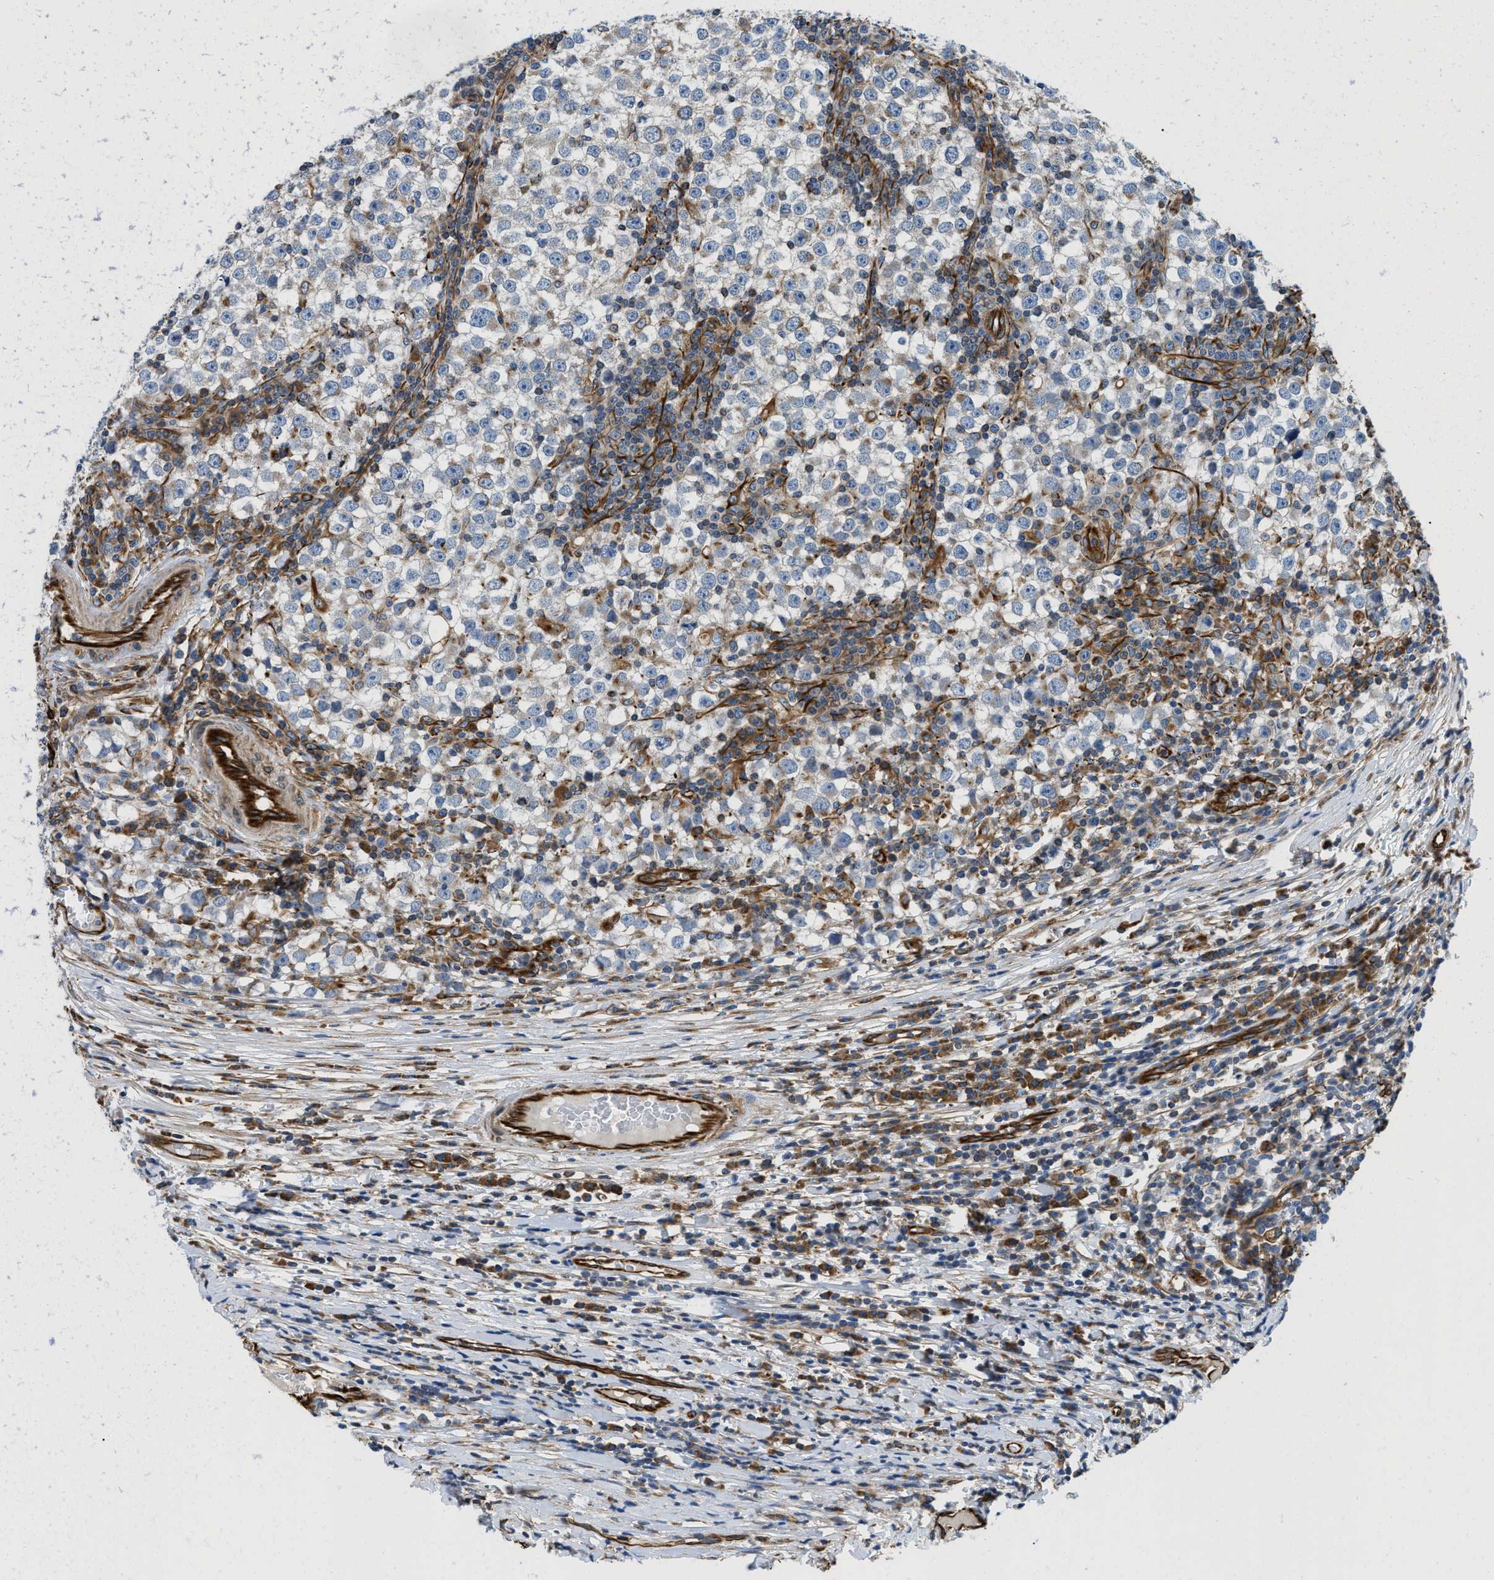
{"staining": {"intensity": "negative", "quantity": "none", "location": "none"}, "tissue": "testis cancer", "cell_type": "Tumor cells", "image_type": "cancer", "snomed": [{"axis": "morphology", "description": "Seminoma, NOS"}, {"axis": "topography", "description": "Testis"}], "caption": "Image shows no significant protein expression in tumor cells of testis seminoma. The staining was performed using DAB to visualize the protein expression in brown, while the nuclei were stained in blue with hematoxylin (Magnification: 20x).", "gene": "HSD17B12", "patient": {"sex": "male", "age": 65}}